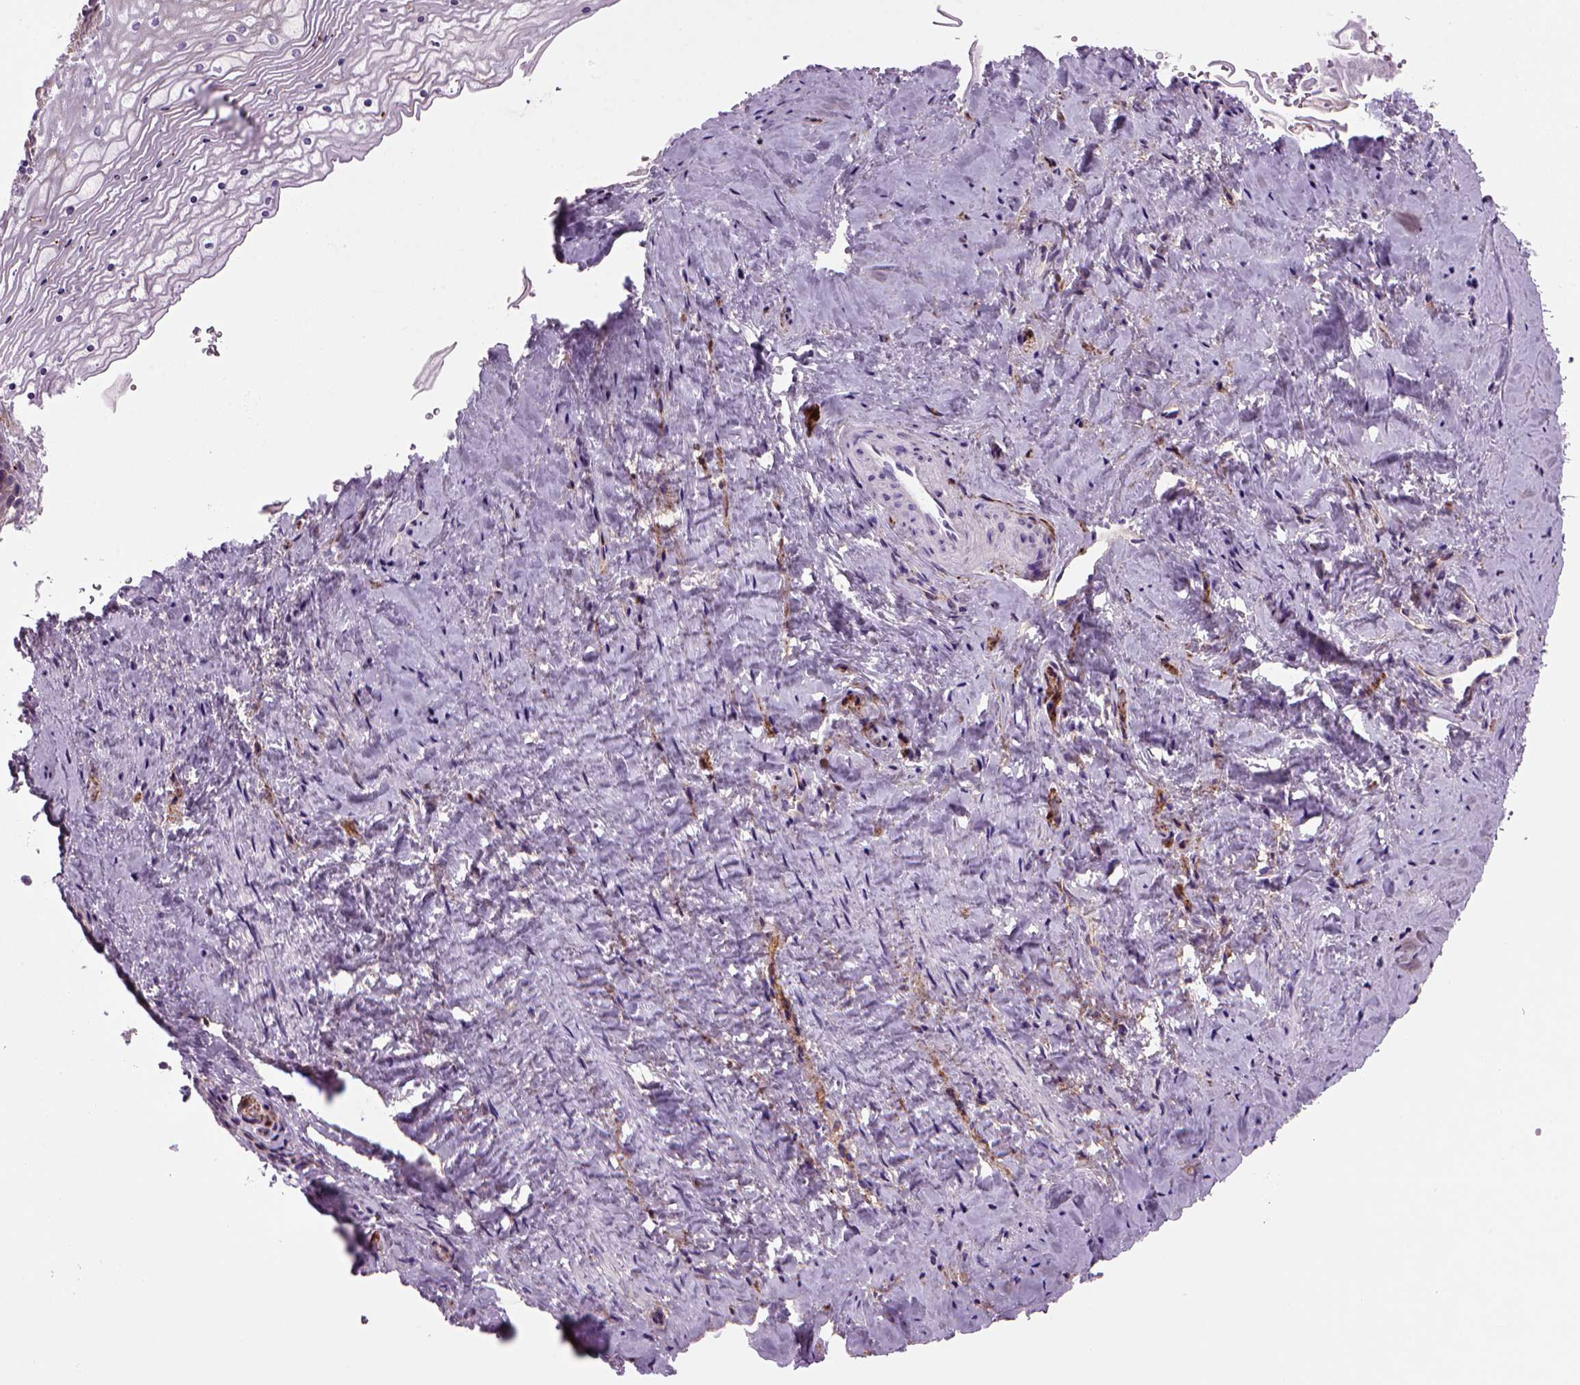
{"staining": {"intensity": "moderate", "quantity": ">75%", "location": "cytoplasmic/membranous"}, "tissue": "vagina", "cell_type": "Squamous epithelial cells", "image_type": "normal", "snomed": [{"axis": "morphology", "description": "Normal tissue, NOS"}, {"axis": "topography", "description": "Vagina"}], "caption": "A high-resolution histopathology image shows immunohistochemistry (IHC) staining of normal vagina, which demonstrates moderate cytoplasmic/membranous staining in about >75% of squamous epithelial cells.", "gene": "MARCKS", "patient": {"sex": "female", "age": 45}}